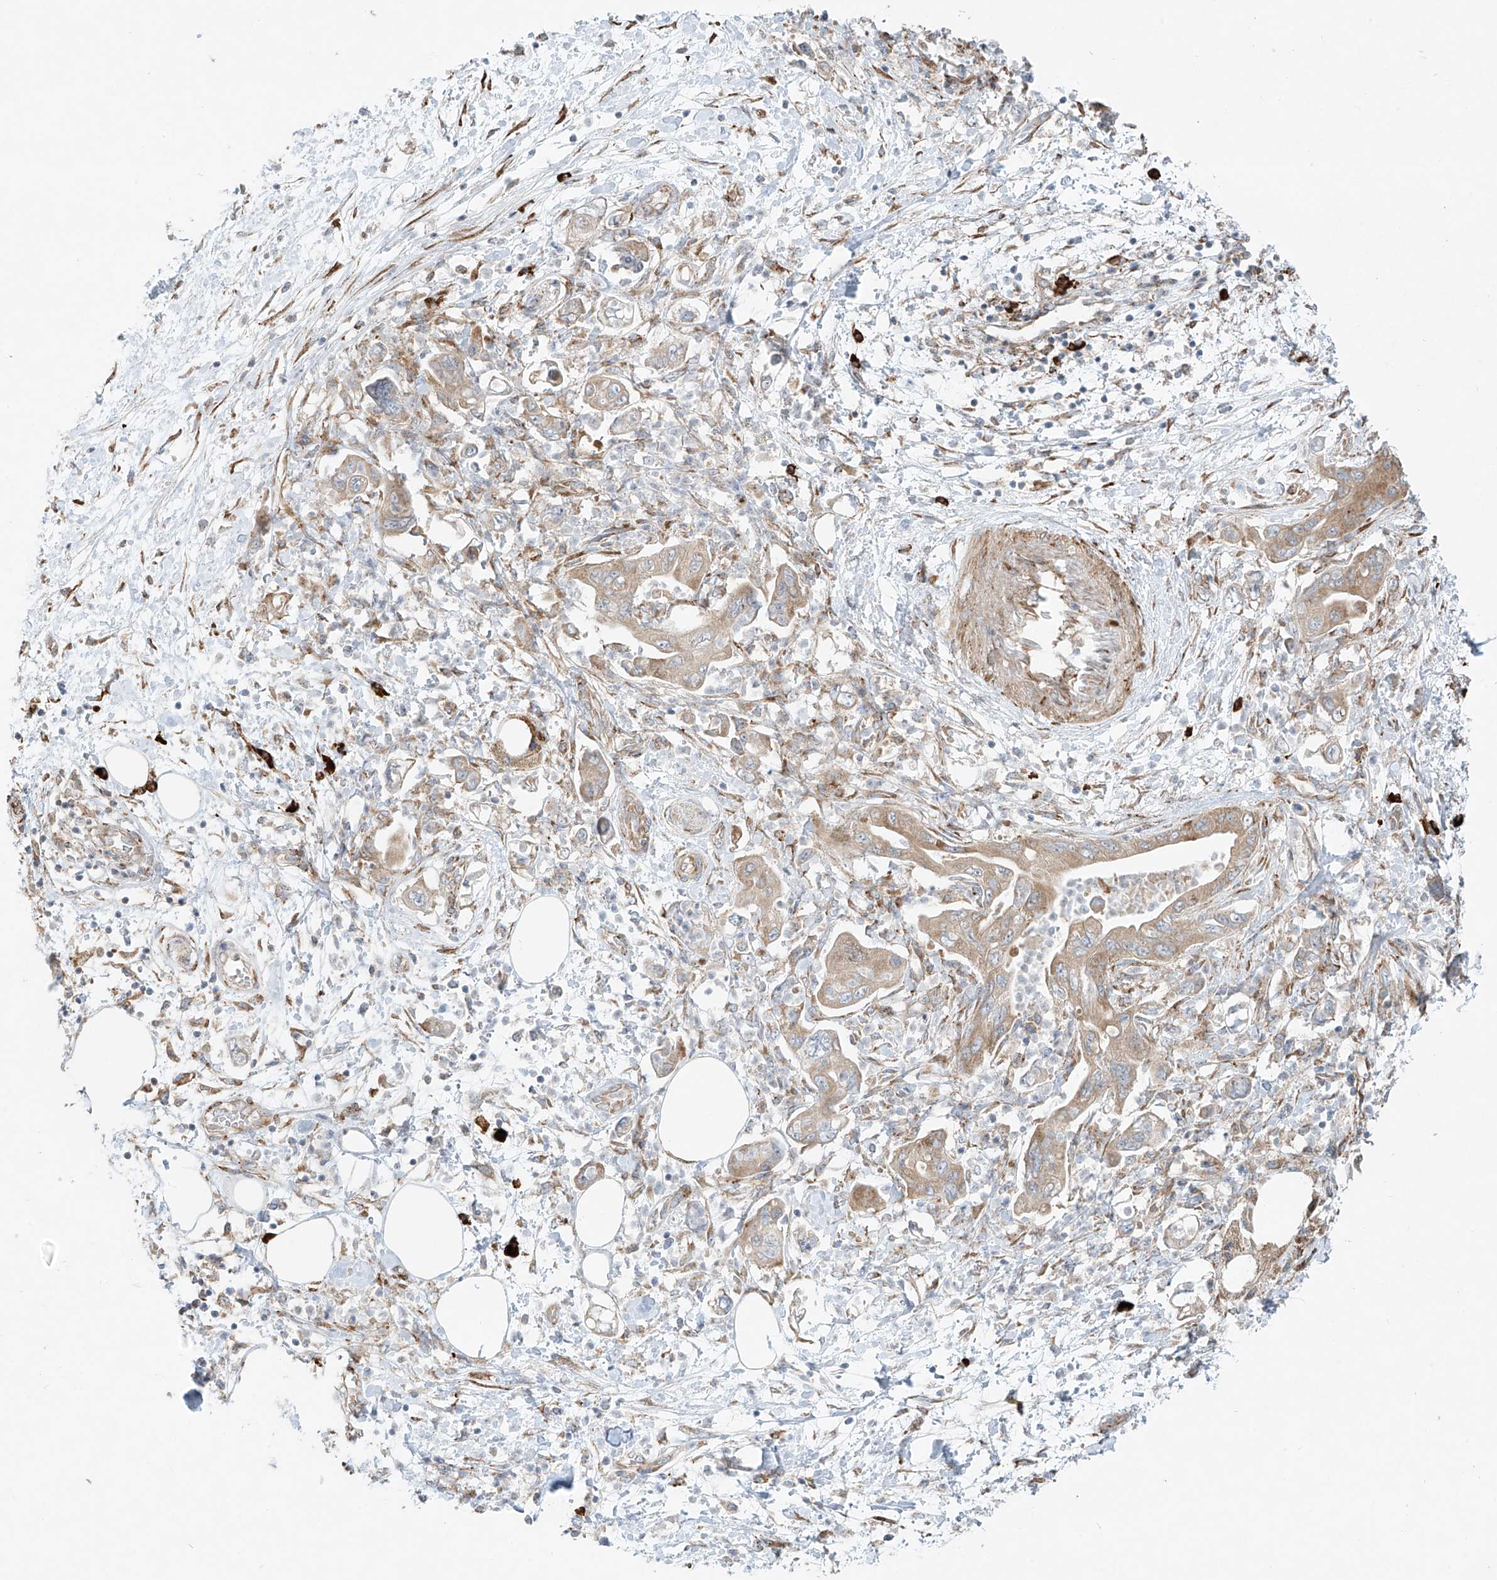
{"staining": {"intensity": "moderate", "quantity": "25%-75%", "location": "cytoplasmic/membranous"}, "tissue": "pancreatic cancer", "cell_type": "Tumor cells", "image_type": "cancer", "snomed": [{"axis": "morphology", "description": "Adenocarcinoma, NOS"}, {"axis": "topography", "description": "Pancreas"}], "caption": "Human pancreatic adenocarcinoma stained with a brown dye displays moderate cytoplasmic/membranous positive positivity in approximately 25%-75% of tumor cells.", "gene": "EIPR1", "patient": {"sex": "female", "age": 73}}